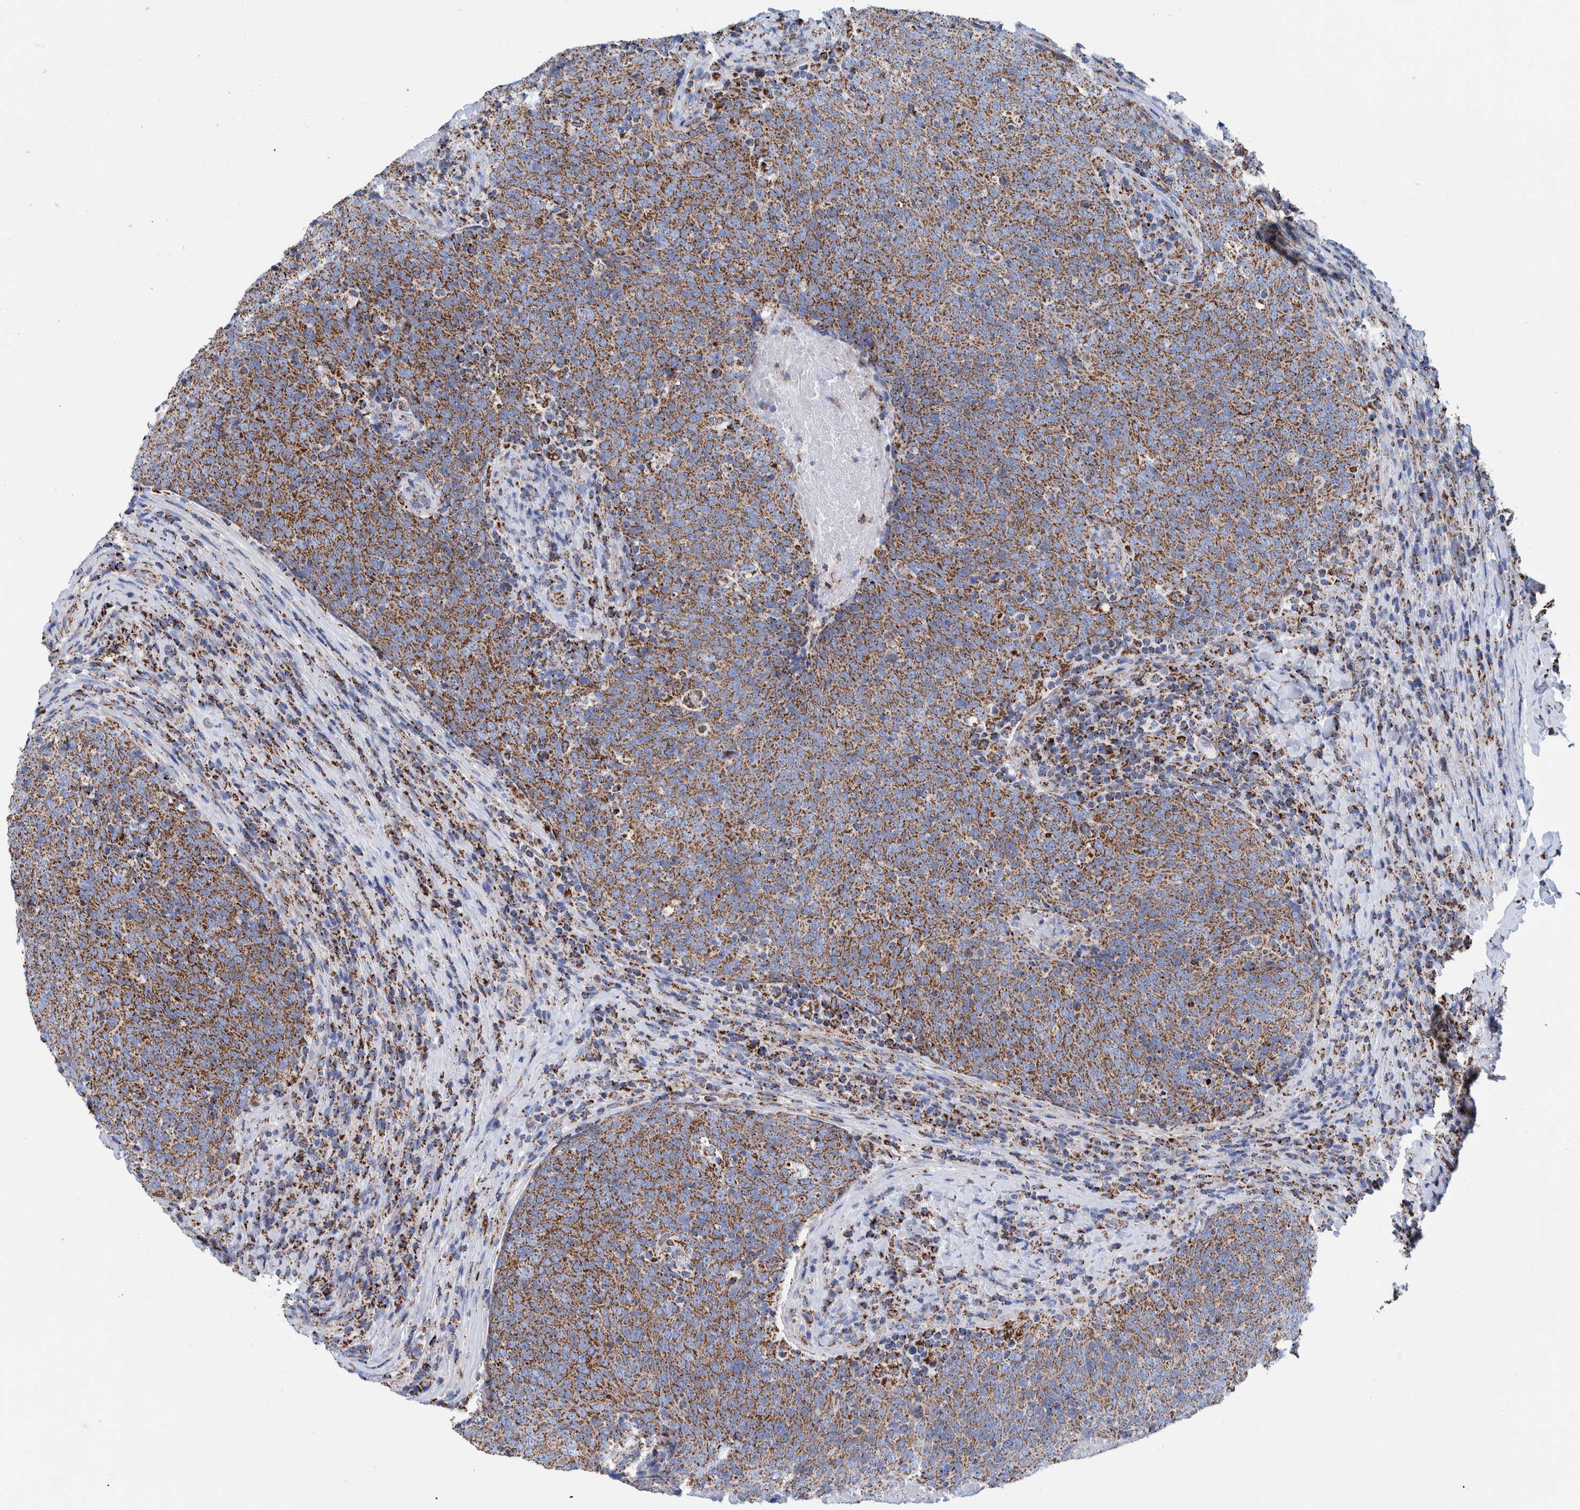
{"staining": {"intensity": "moderate", "quantity": ">75%", "location": "cytoplasmic/membranous"}, "tissue": "head and neck cancer", "cell_type": "Tumor cells", "image_type": "cancer", "snomed": [{"axis": "morphology", "description": "Squamous cell carcinoma, NOS"}, {"axis": "morphology", "description": "Squamous cell carcinoma, metastatic, NOS"}, {"axis": "topography", "description": "Lymph node"}, {"axis": "topography", "description": "Head-Neck"}], "caption": "Moderate cytoplasmic/membranous protein expression is seen in about >75% of tumor cells in head and neck cancer (metastatic squamous cell carcinoma).", "gene": "DECR1", "patient": {"sex": "male", "age": 62}}